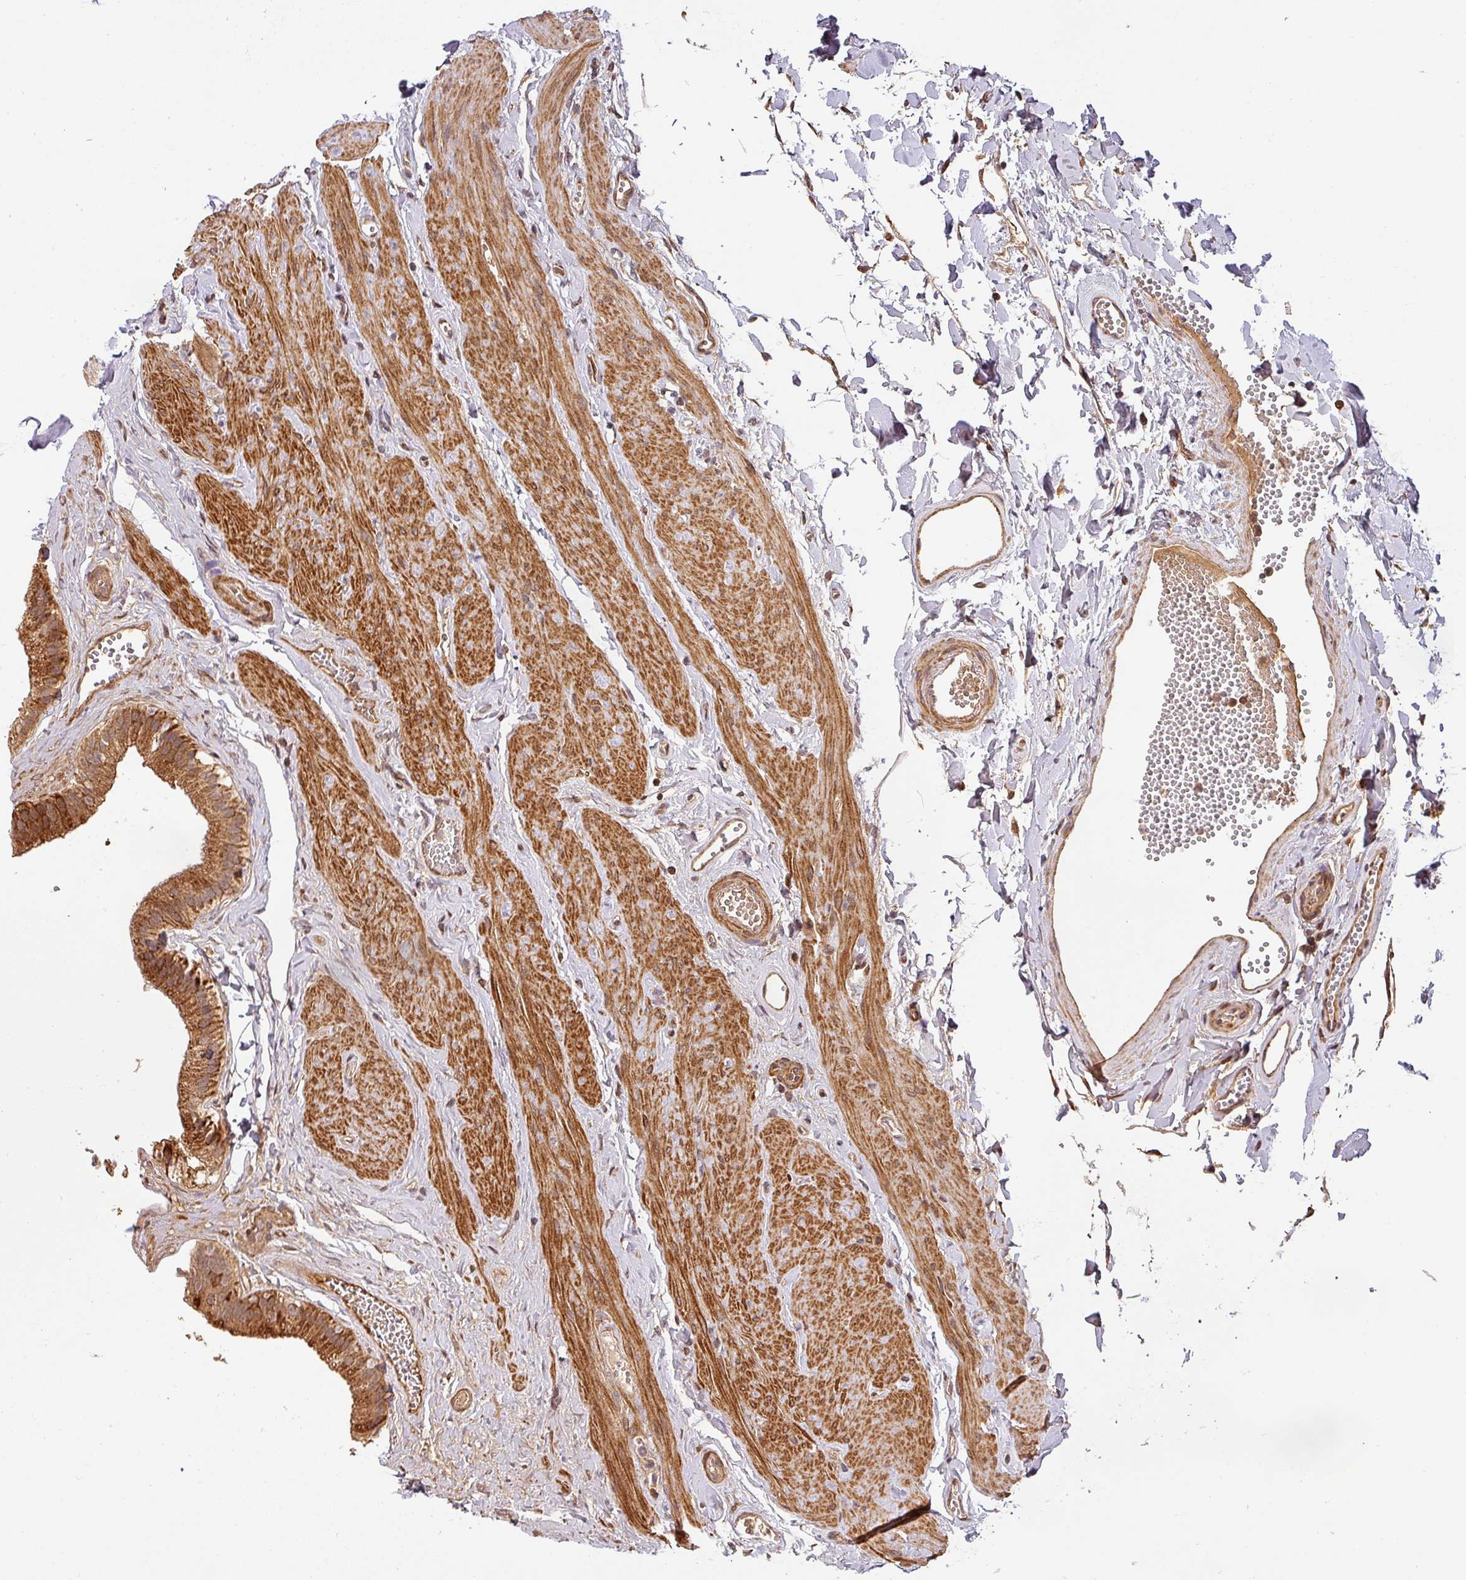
{"staining": {"intensity": "strong", "quantity": "25%-75%", "location": "cytoplasmic/membranous"}, "tissue": "gallbladder", "cell_type": "Glandular cells", "image_type": "normal", "snomed": [{"axis": "morphology", "description": "Normal tissue, NOS"}, {"axis": "topography", "description": "Gallbladder"}], "caption": "Immunohistochemistry (DAB) staining of benign gallbladder exhibits strong cytoplasmic/membranous protein expression in approximately 25%-75% of glandular cells.", "gene": "BPIFB3", "patient": {"sex": "female", "age": 54}}